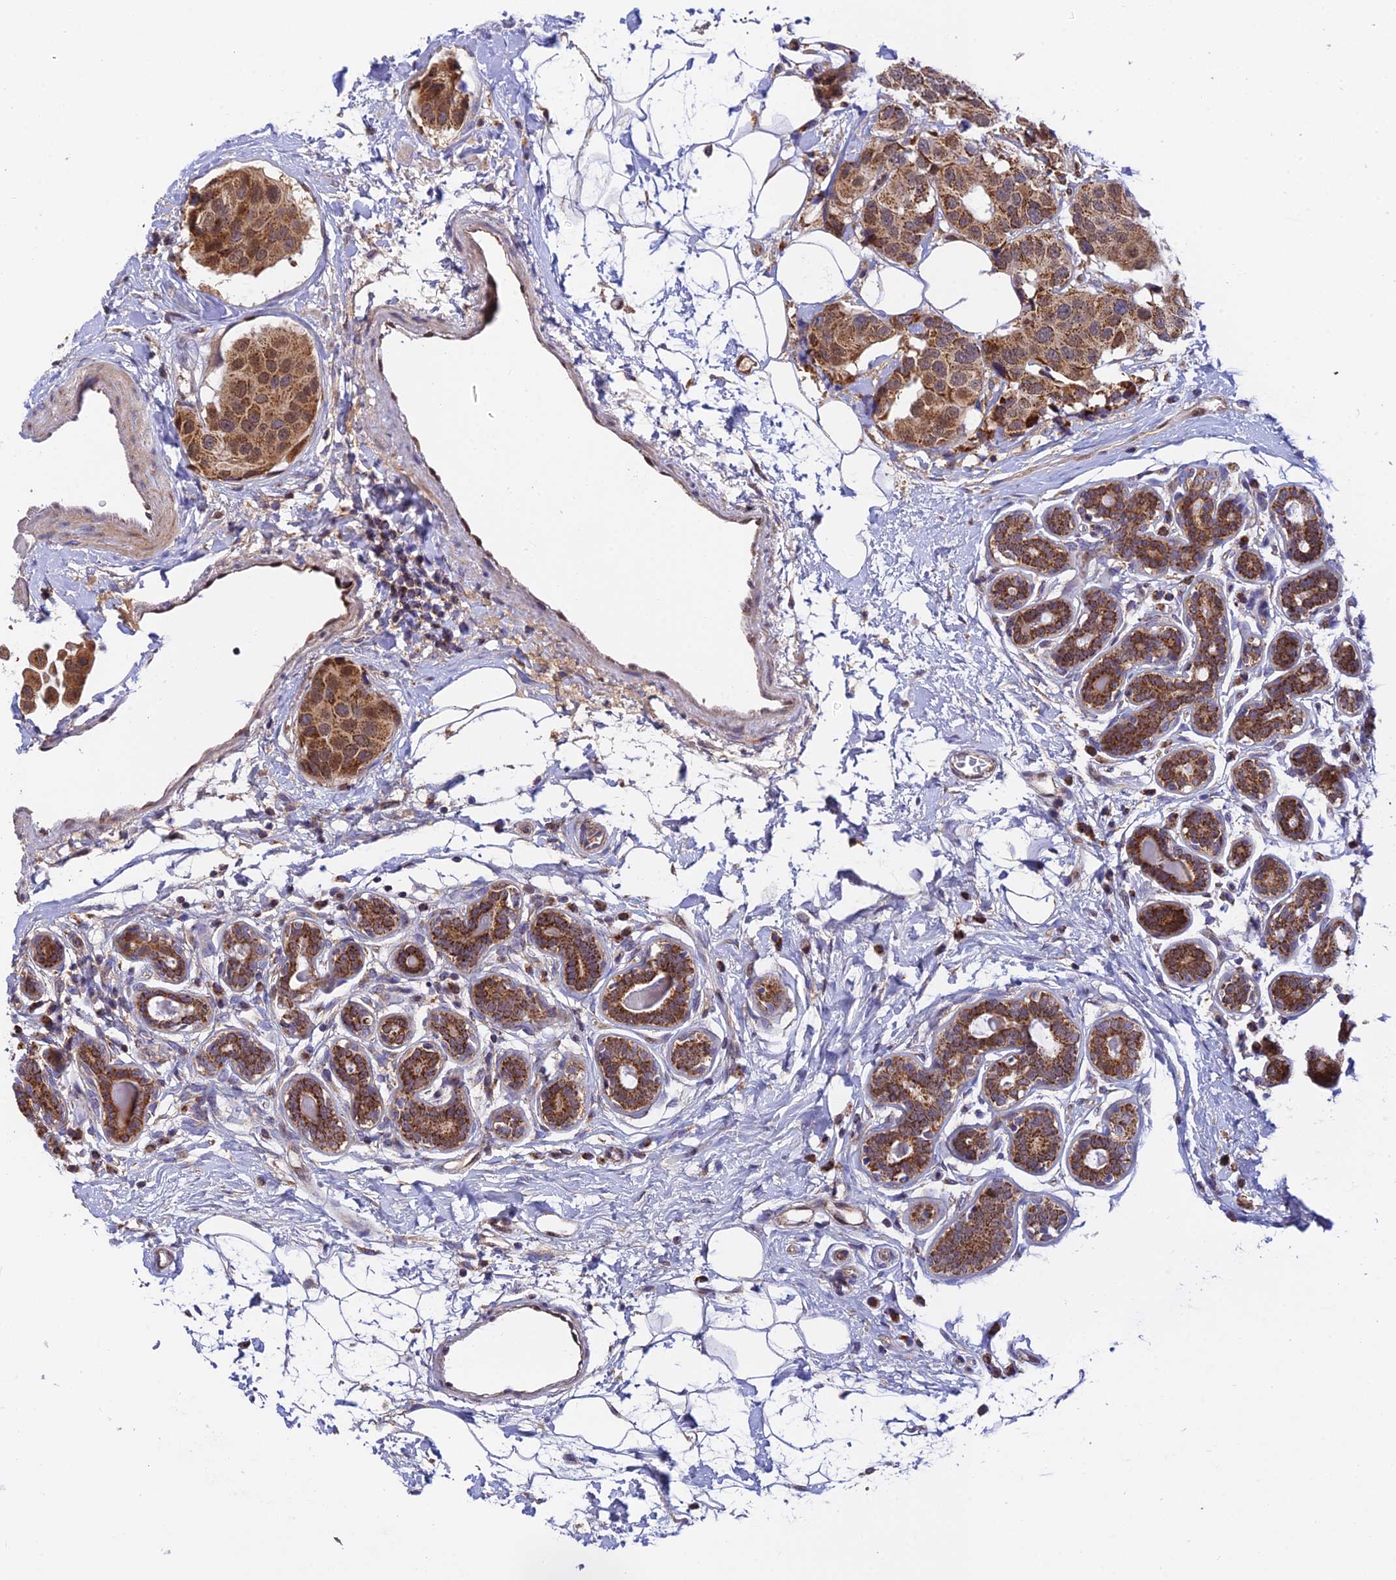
{"staining": {"intensity": "moderate", "quantity": ">75%", "location": "cytoplasmic/membranous"}, "tissue": "breast cancer", "cell_type": "Tumor cells", "image_type": "cancer", "snomed": [{"axis": "morphology", "description": "Normal tissue, NOS"}, {"axis": "morphology", "description": "Duct carcinoma"}, {"axis": "topography", "description": "Breast"}], "caption": "Protein analysis of invasive ductal carcinoma (breast) tissue reveals moderate cytoplasmic/membranous staining in approximately >75% of tumor cells. The protein of interest is stained brown, and the nuclei are stained in blue (DAB (3,3'-diaminobenzidine) IHC with brightfield microscopy, high magnification).", "gene": "PODNL1", "patient": {"sex": "female", "age": 39}}